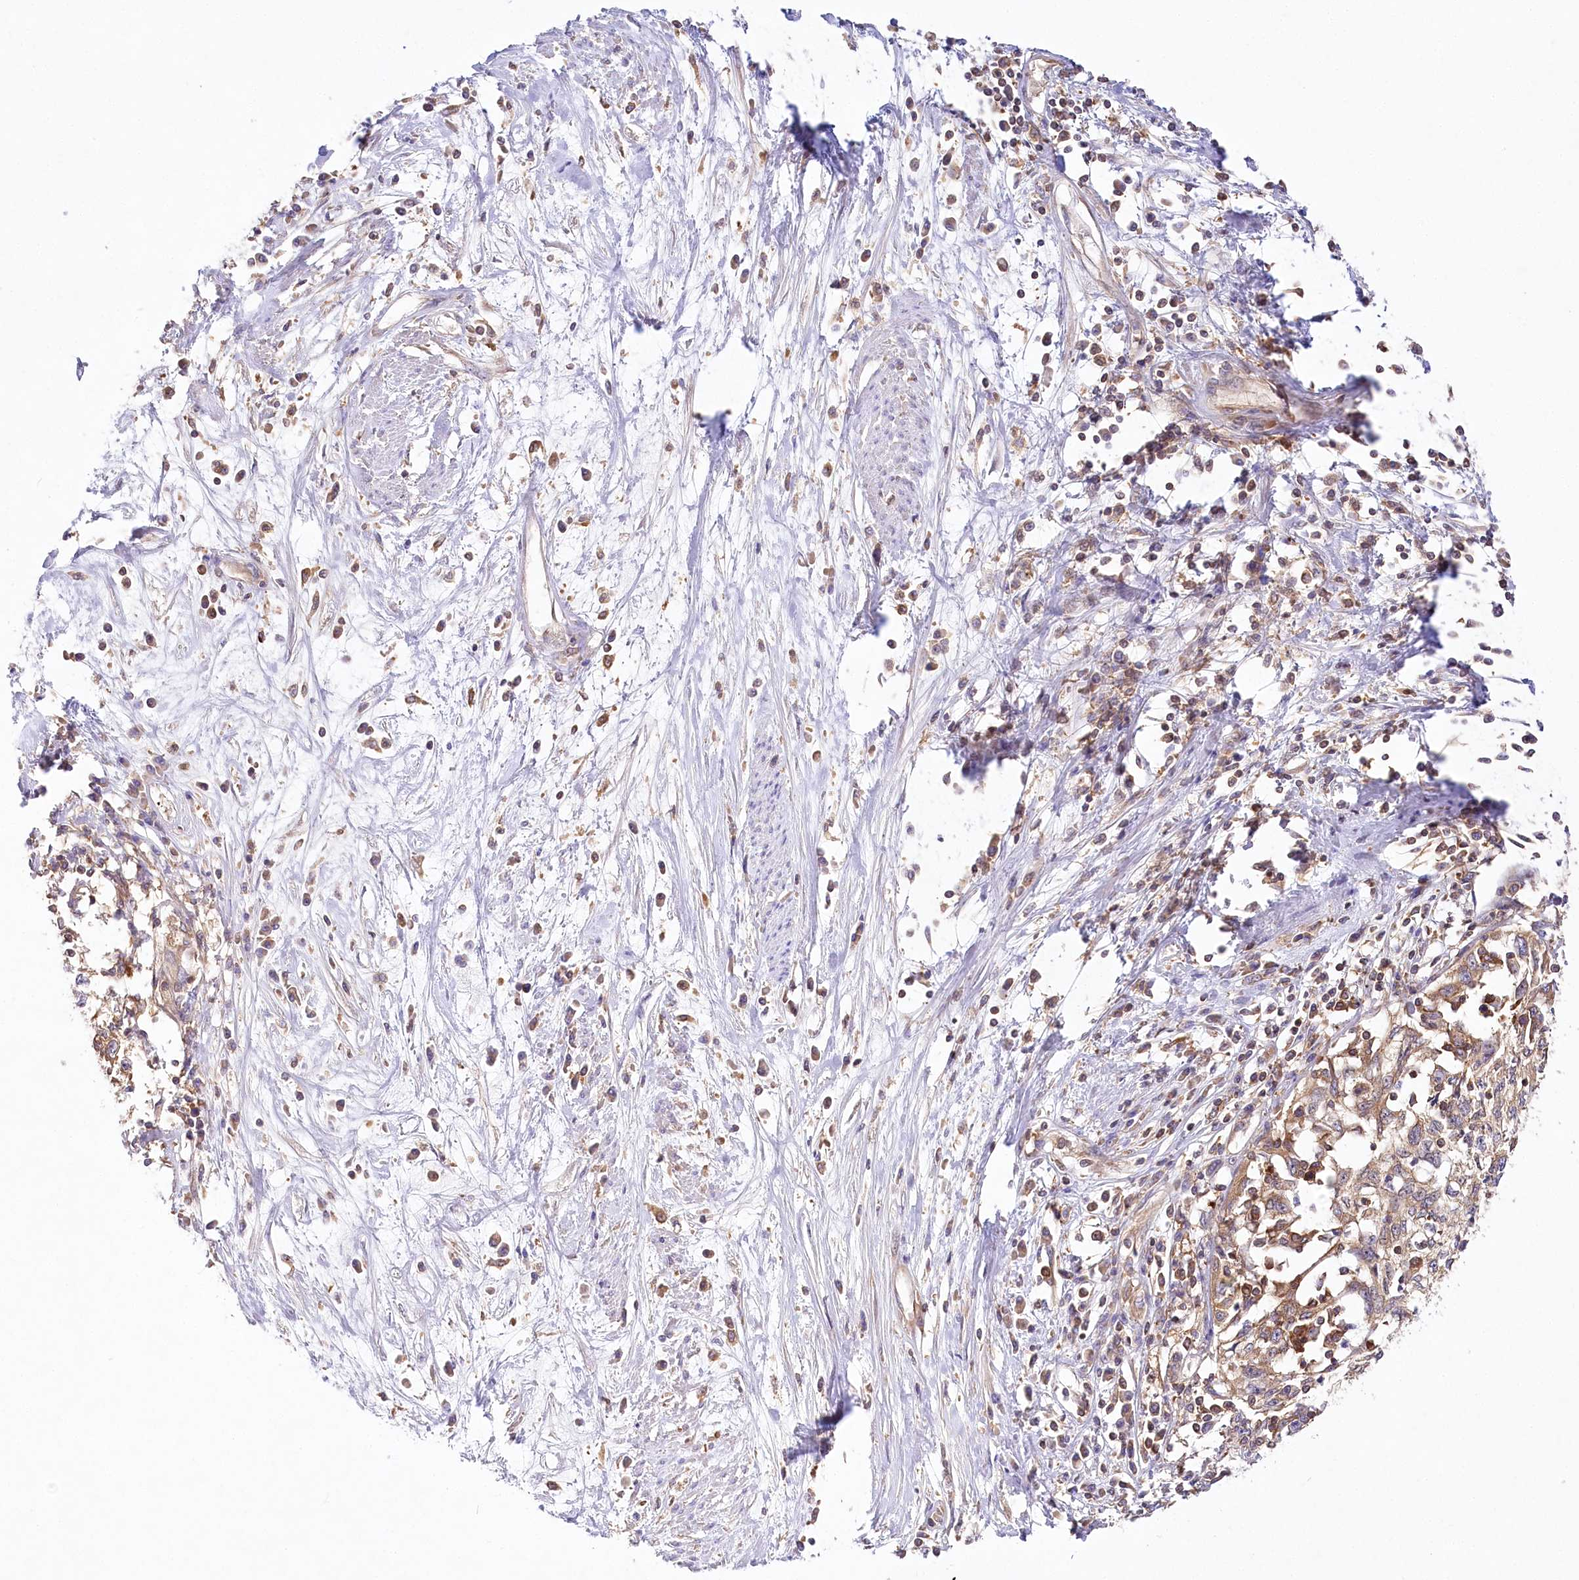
{"staining": {"intensity": "weak", "quantity": ">75%", "location": "cytoplasmic/membranous"}, "tissue": "cervical cancer", "cell_type": "Tumor cells", "image_type": "cancer", "snomed": [{"axis": "morphology", "description": "Squamous cell carcinoma, NOS"}, {"axis": "topography", "description": "Cervix"}], "caption": "Immunohistochemistry (IHC) photomicrograph of cervical cancer stained for a protein (brown), which reveals low levels of weak cytoplasmic/membranous expression in about >75% of tumor cells.", "gene": "ABRAXAS2", "patient": {"sex": "female", "age": 57}}